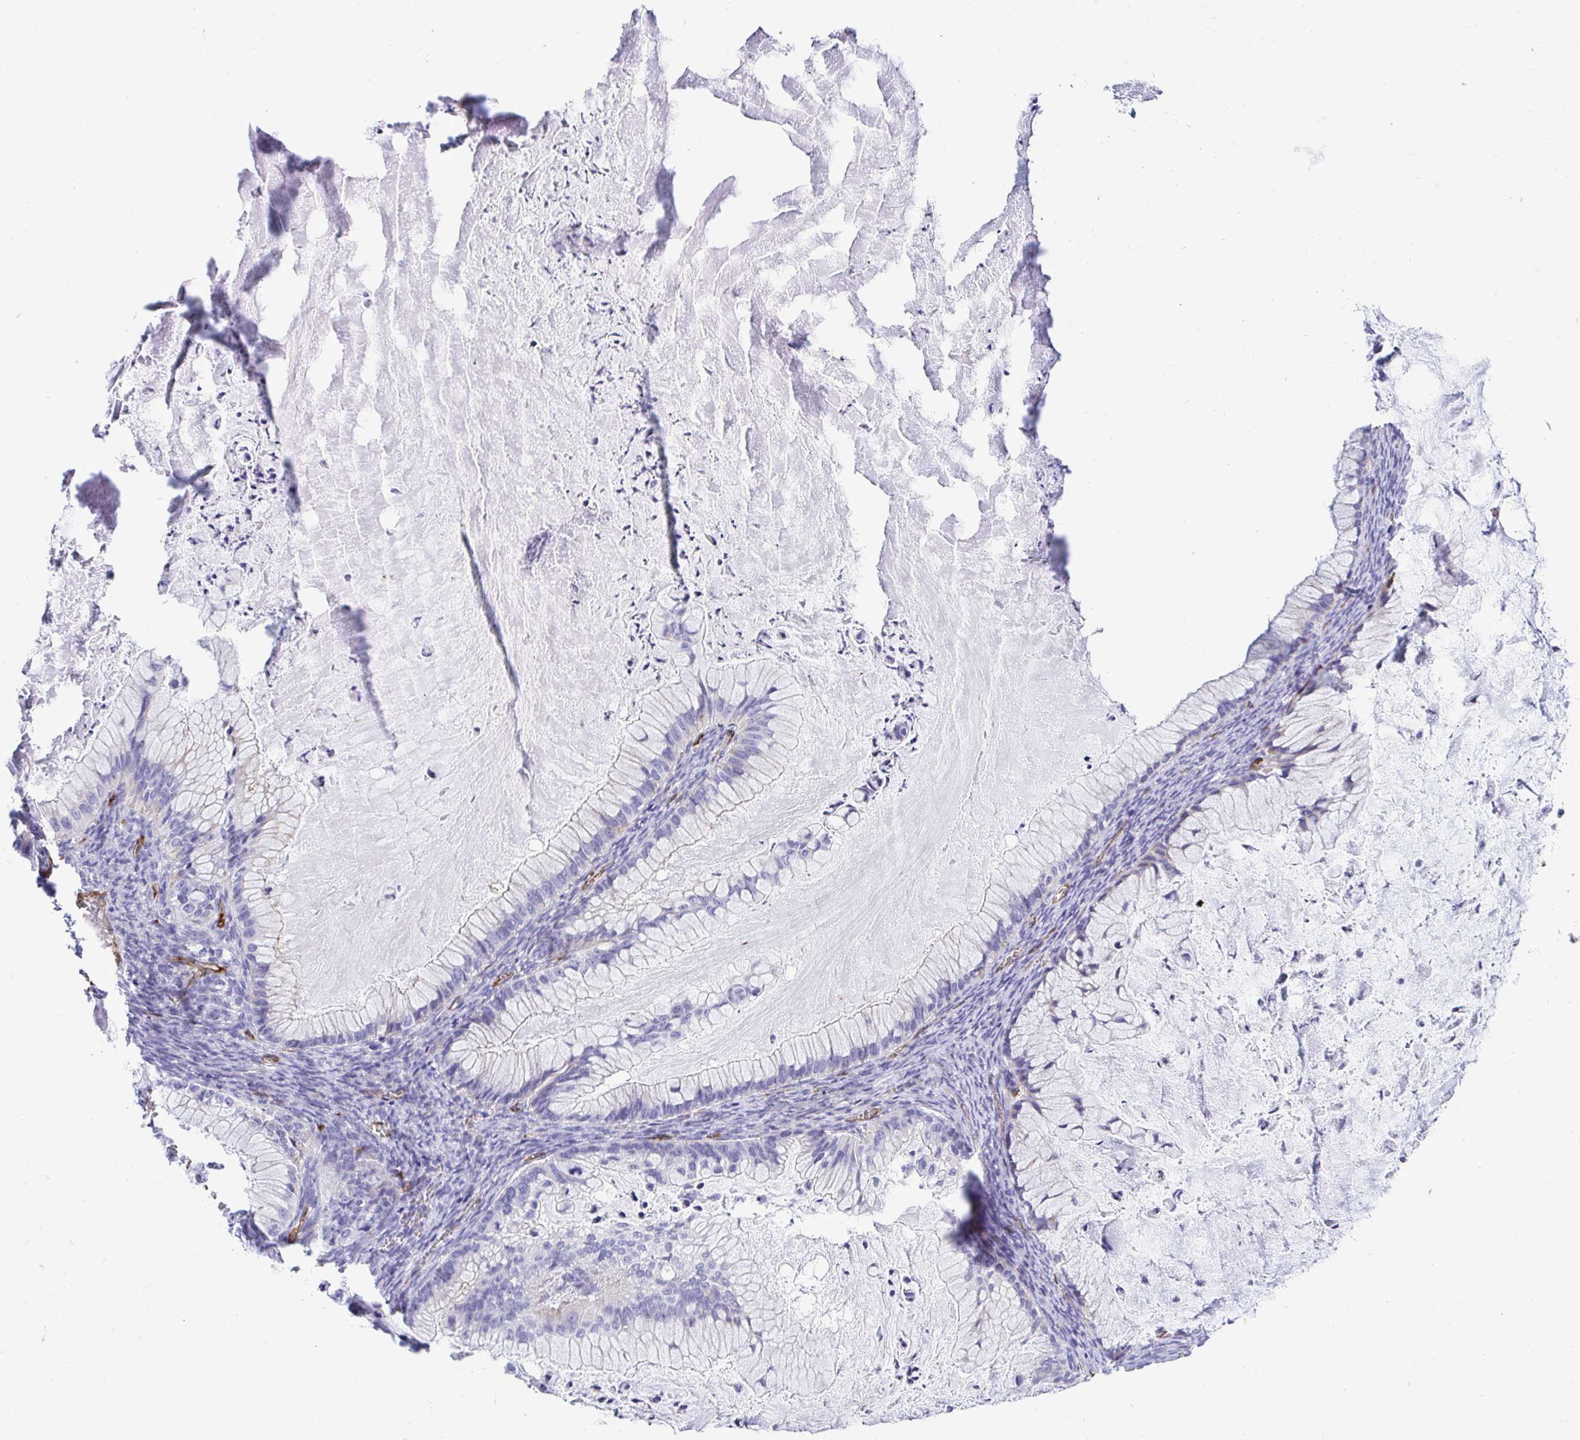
{"staining": {"intensity": "negative", "quantity": "none", "location": "none"}, "tissue": "ovarian cancer", "cell_type": "Tumor cells", "image_type": "cancer", "snomed": [{"axis": "morphology", "description": "Cystadenocarcinoma, mucinous, NOS"}, {"axis": "topography", "description": "Ovary"}], "caption": "There is no significant expression in tumor cells of ovarian cancer.", "gene": "ABCG2", "patient": {"sex": "female", "age": 72}}